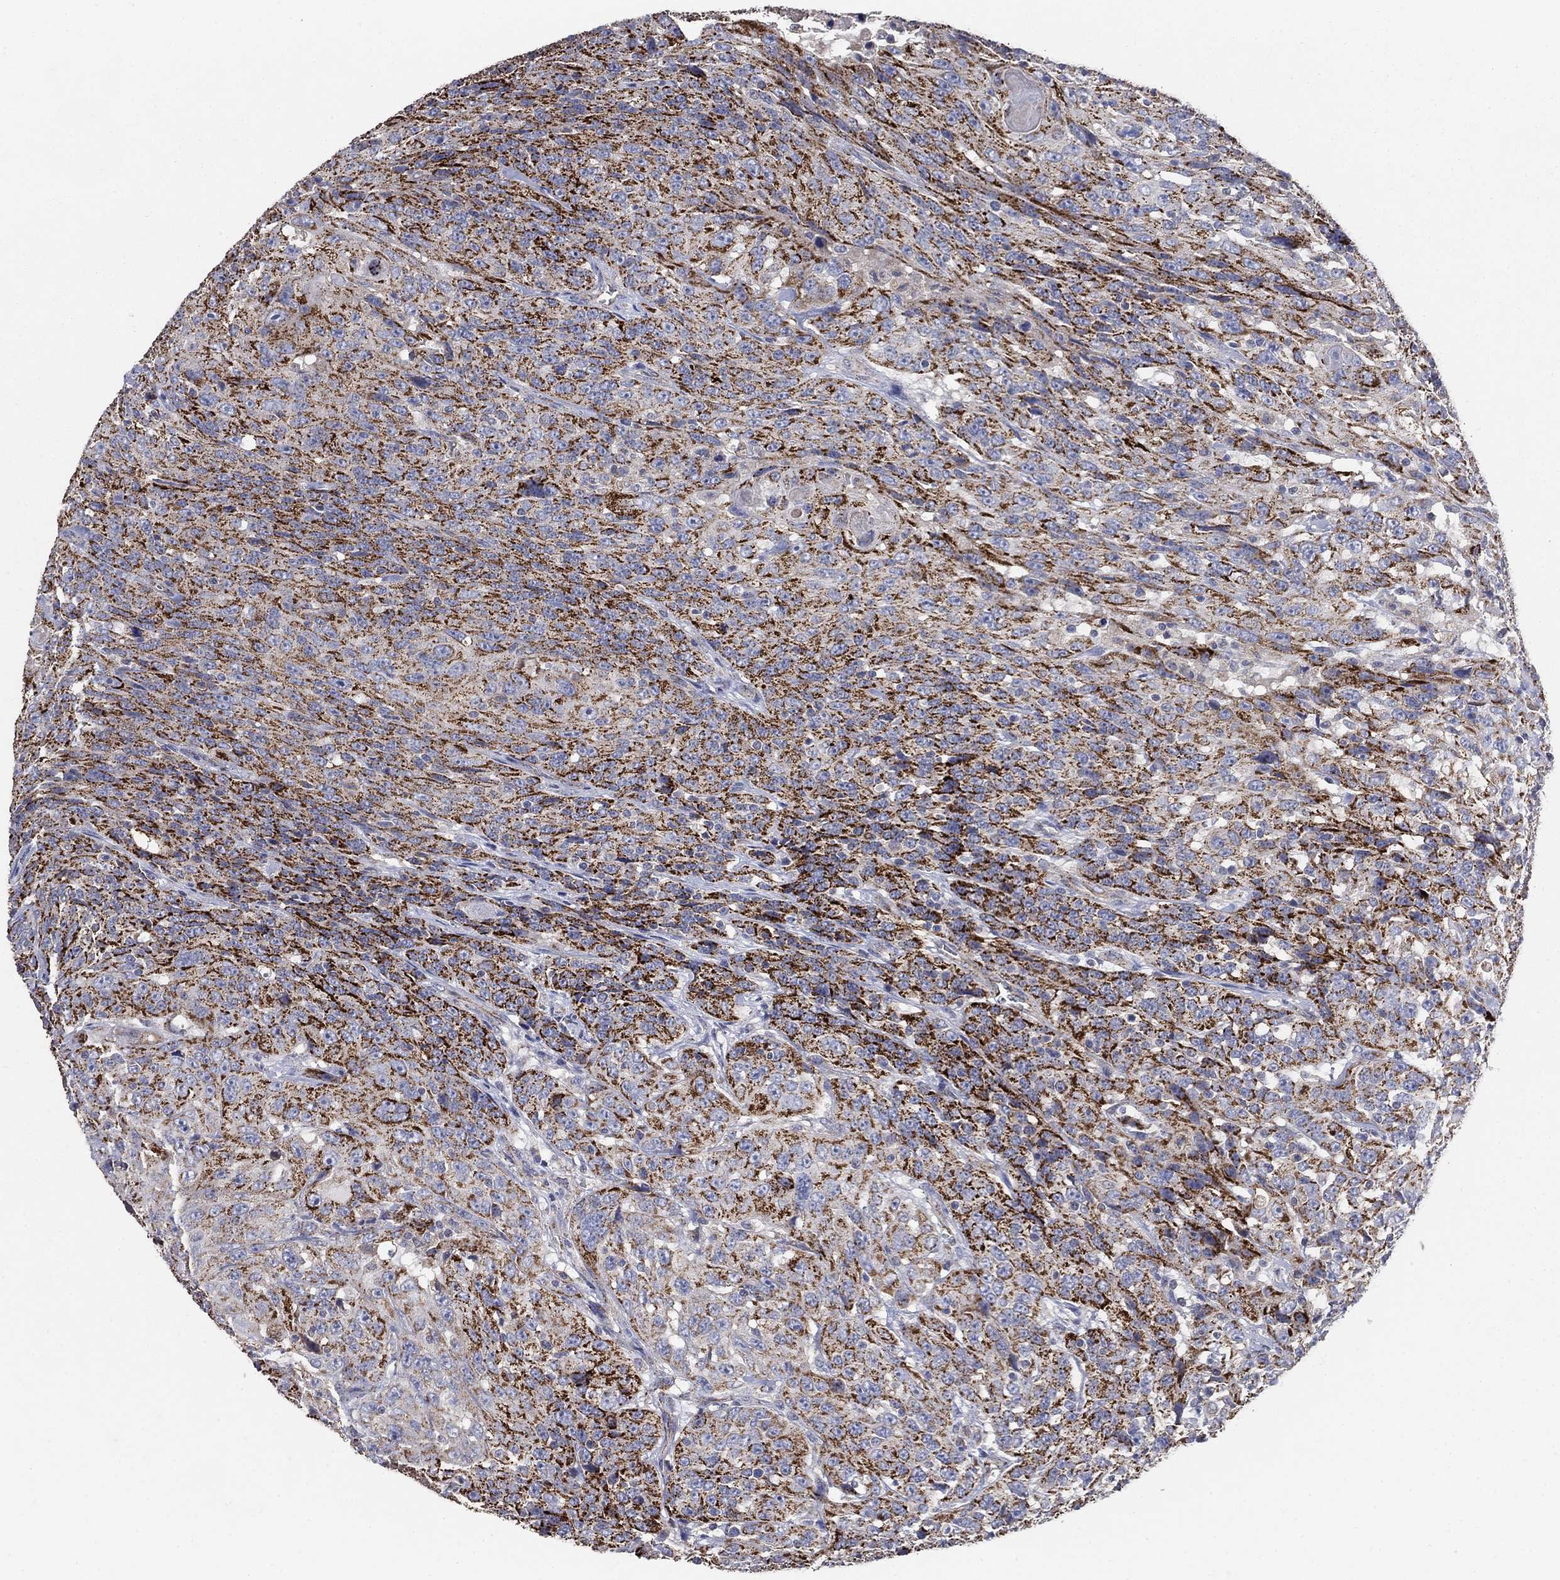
{"staining": {"intensity": "strong", "quantity": ">75%", "location": "cytoplasmic/membranous"}, "tissue": "urothelial cancer", "cell_type": "Tumor cells", "image_type": "cancer", "snomed": [{"axis": "morphology", "description": "Urothelial carcinoma, NOS"}, {"axis": "morphology", "description": "Urothelial carcinoma, High grade"}, {"axis": "topography", "description": "Urinary bladder"}], "caption": "Immunohistochemical staining of human urothelial carcinoma (high-grade) shows high levels of strong cytoplasmic/membranous positivity in approximately >75% of tumor cells.", "gene": "PNPLA2", "patient": {"sex": "female", "age": 73}}